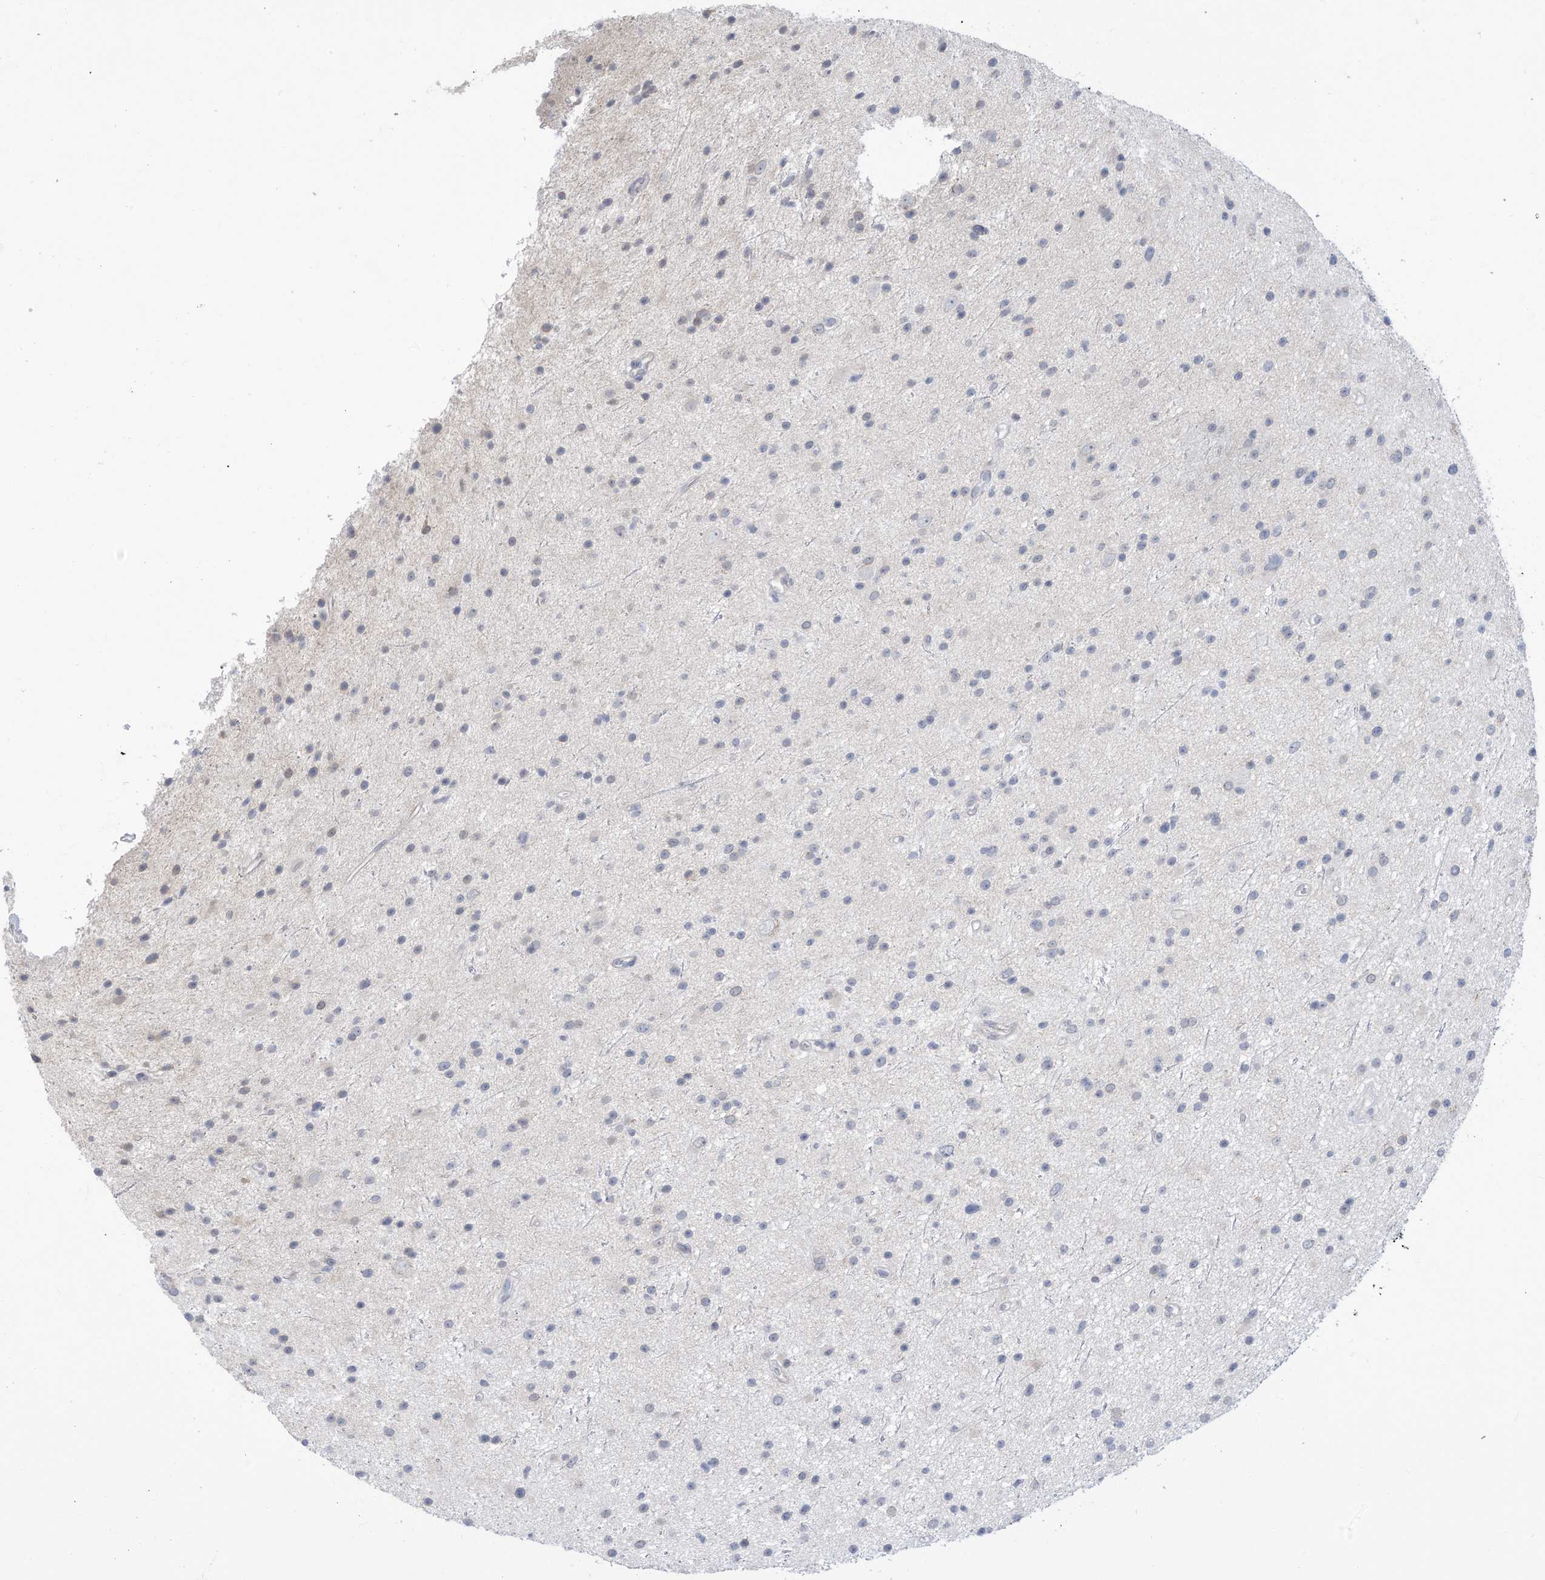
{"staining": {"intensity": "negative", "quantity": "none", "location": "none"}, "tissue": "glioma", "cell_type": "Tumor cells", "image_type": "cancer", "snomed": [{"axis": "morphology", "description": "Glioma, malignant, Low grade"}, {"axis": "topography", "description": "Cerebral cortex"}], "caption": "Immunohistochemistry of glioma displays no positivity in tumor cells.", "gene": "ZNF292", "patient": {"sex": "female", "age": 39}}